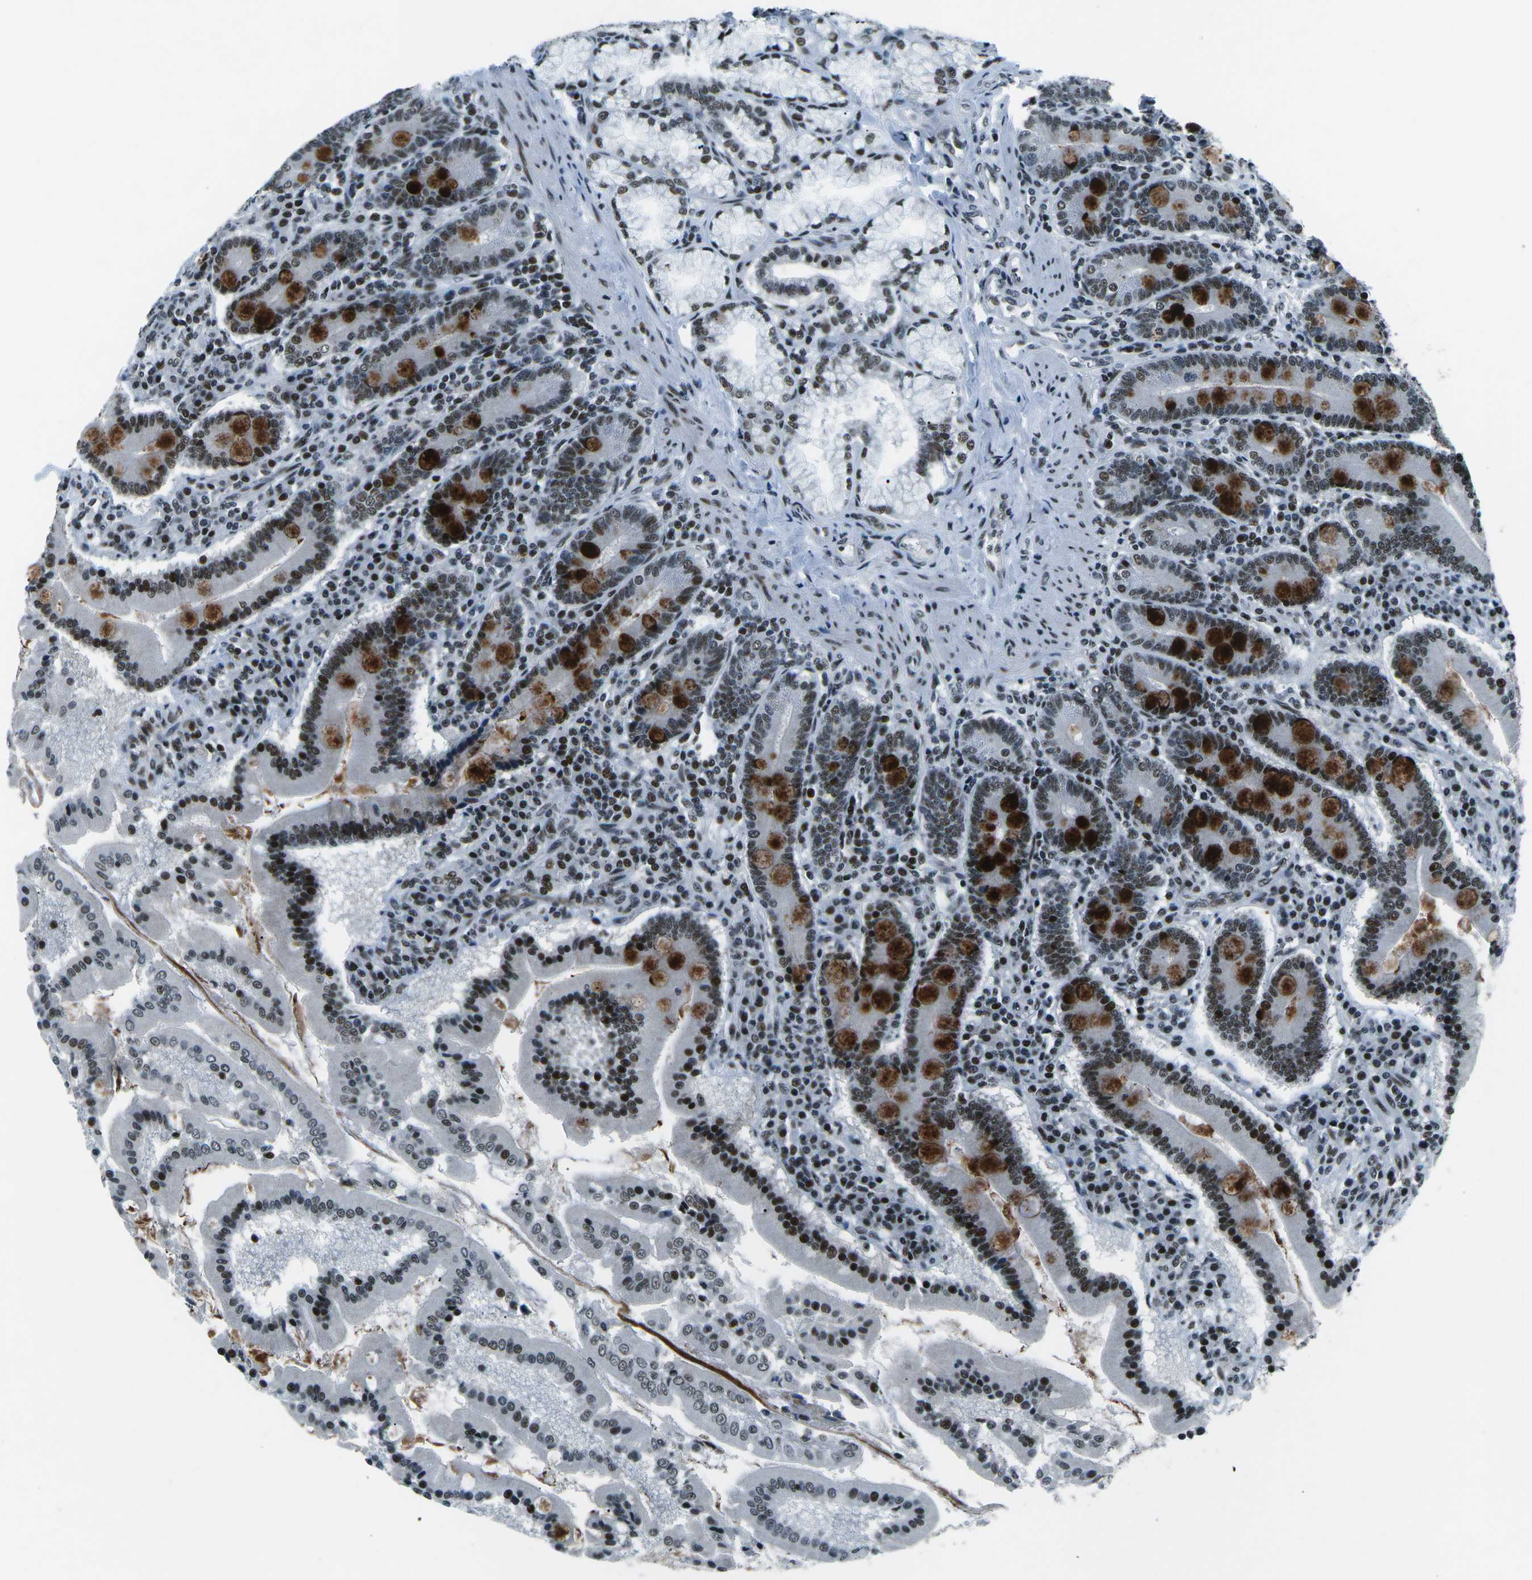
{"staining": {"intensity": "strong", "quantity": ">75%", "location": "cytoplasmic/membranous,nuclear"}, "tissue": "duodenum", "cell_type": "Glandular cells", "image_type": "normal", "snomed": [{"axis": "morphology", "description": "Normal tissue, NOS"}, {"axis": "topography", "description": "Duodenum"}], "caption": "Protein staining by immunohistochemistry exhibits strong cytoplasmic/membranous,nuclear positivity in approximately >75% of glandular cells in unremarkable duodenum. (Stains: DAB (3,3'-diaminobenzidine) in brown, nuclei in blue, Microscopy: brightfield microscopy at high magnification).", "gene": "RBL2", "patient": {"sex": "male", "age": 50}}